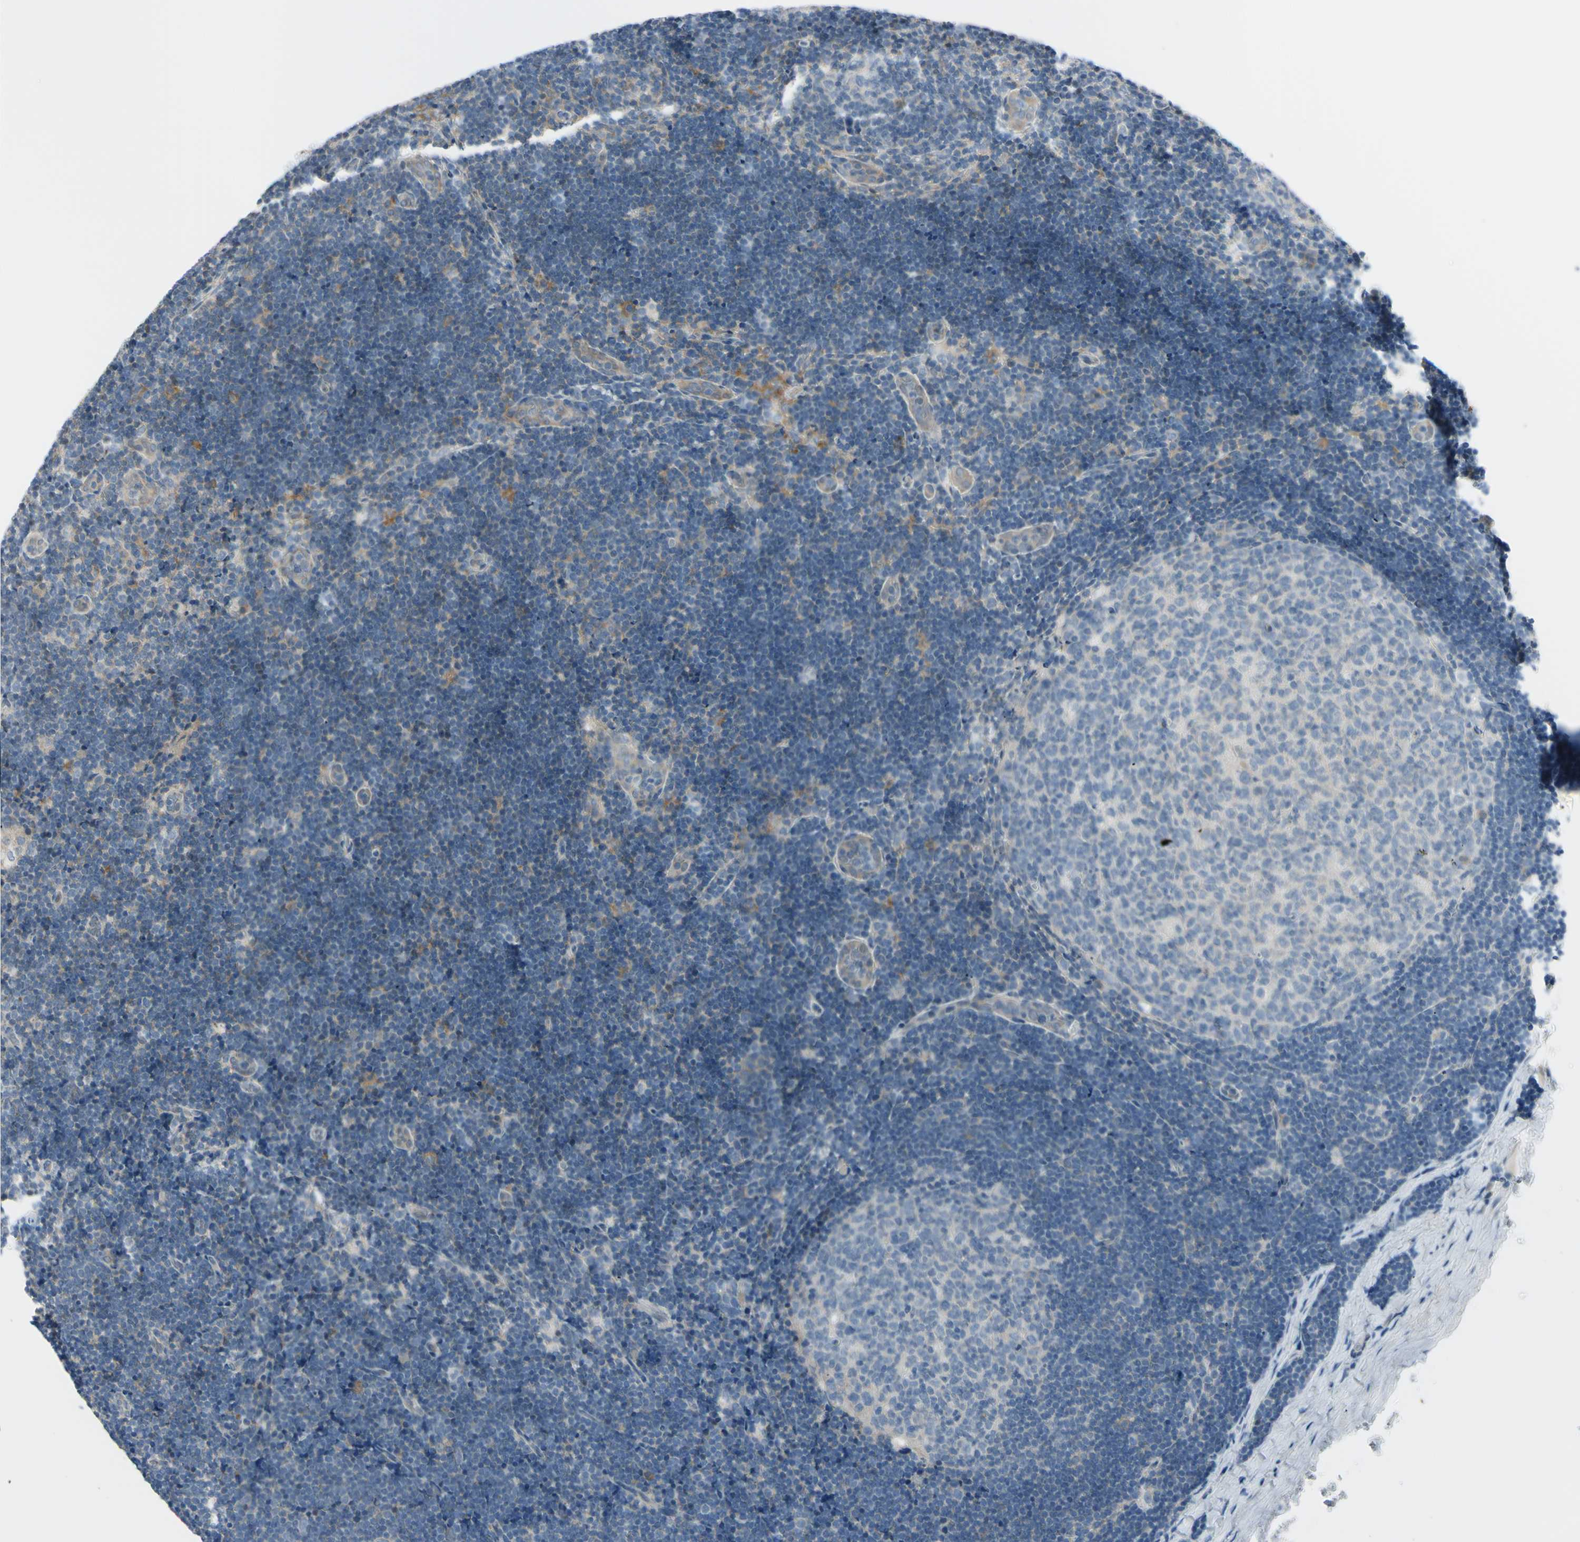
{"staining": {"intensity": "negative", "quantity": "none", "location": "none"}, "tissue": "lymph node", "cell_type": "Germinal center cells", "image_type": "normal", "snomed": [{"axis": "morphology", "description": "Normal tissue, NOS"}, {"axis": "topography", "description": "Lymph node"}], "caption": "Immunohistochemistry (IHC) photomicrograph of benign lymph node stained for a protein (brown), which shows no staining in germinal center cells. The staining is performed using DAB (3,3'-diaminobenzidine) brown chromogen with nuclei counter-stained in using hematoxylin.", "gene": "ASB9", "patient": {"sex": "female", "age": 14}}